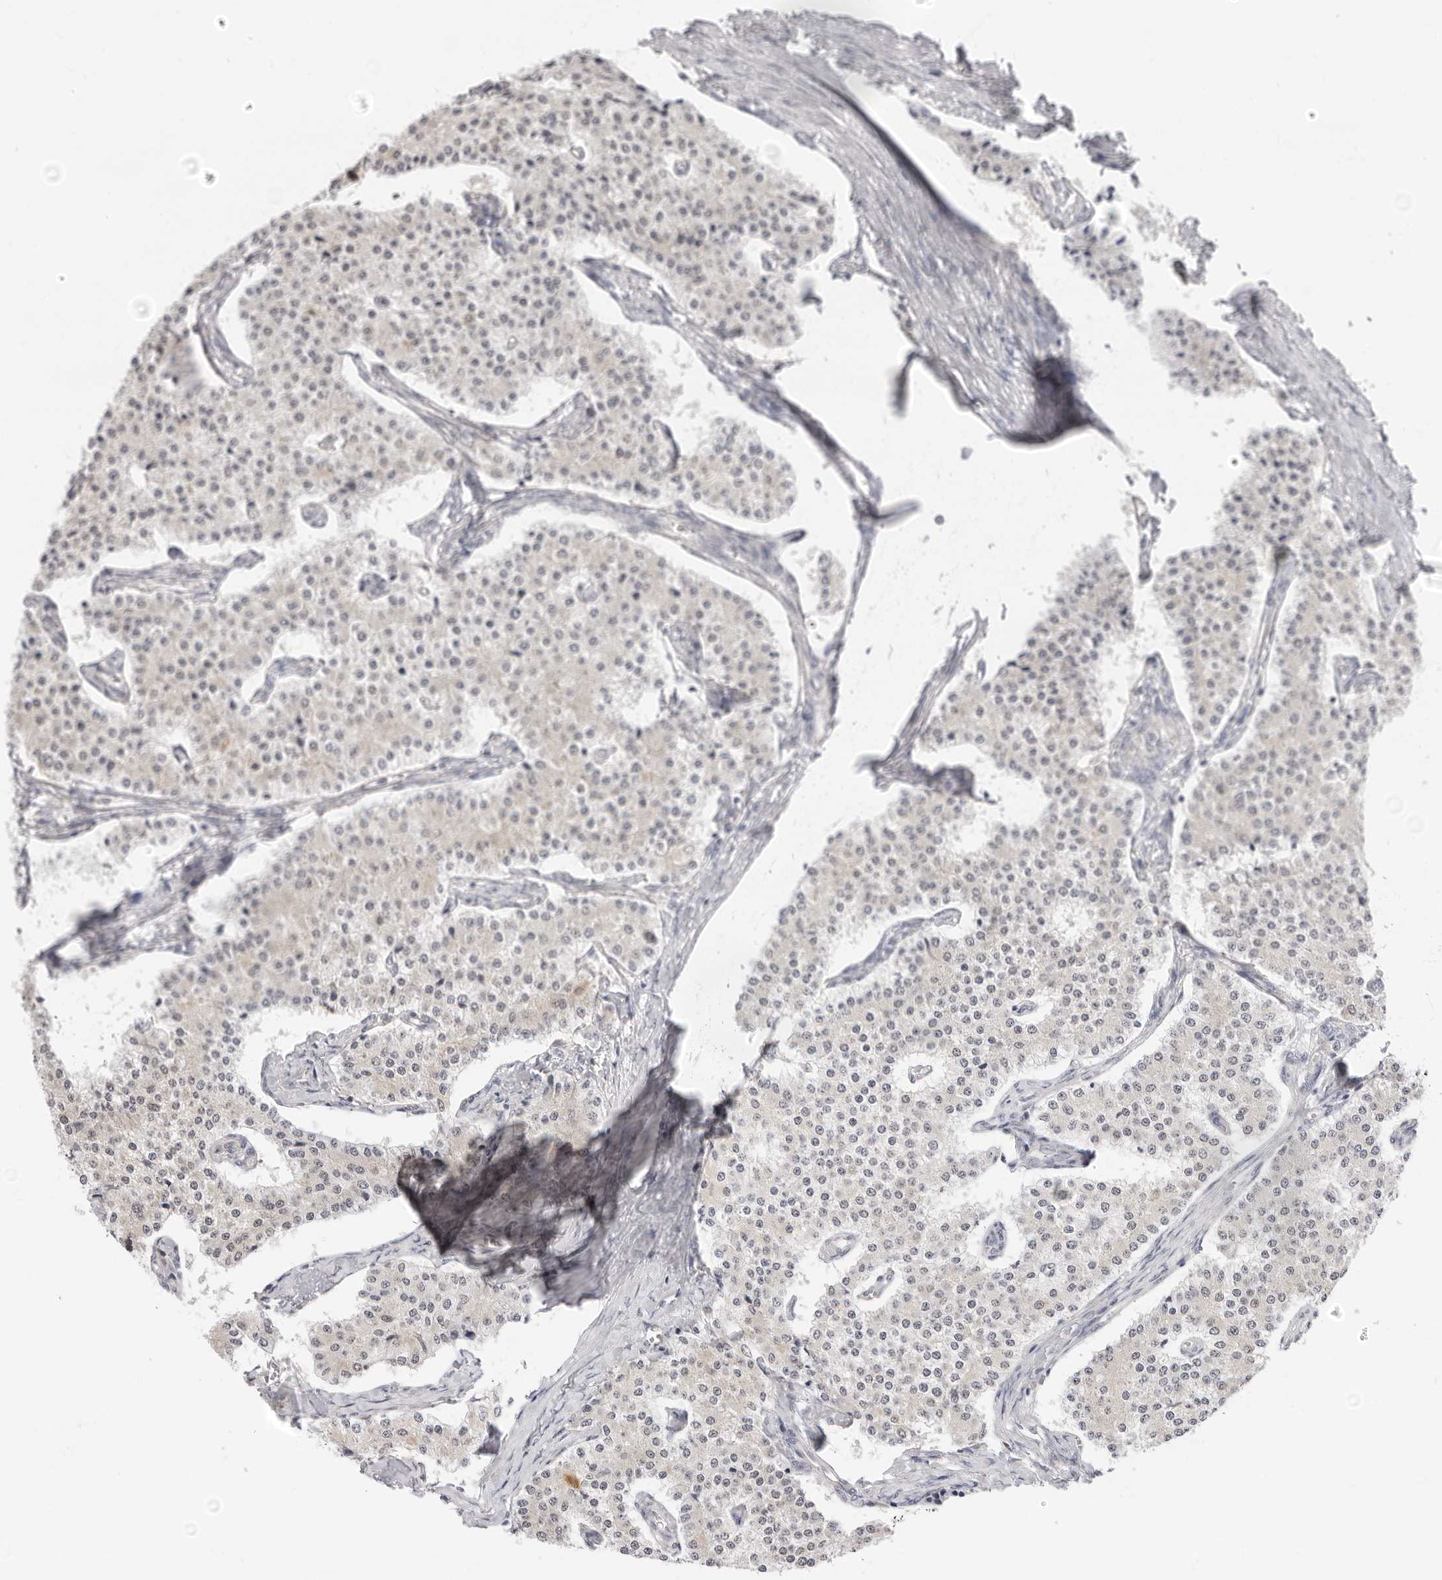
{"staining": {"intensity": "negative", "quantity": "none", "location": "none"}, "tissue": "carcinoid", "cell_type": "Tumor cells", "image_type": "cancer", "snomed": [{"axis": "morphology", "description": "Carcinoid, malignant, NOS"}, {"axis": "topography", "description": "Colon"}], "caption": "There is no significant positivity in tumor cells of carcinoid.", "gene": "FDPS", "patient": {"sex": "female", "age": 52}}